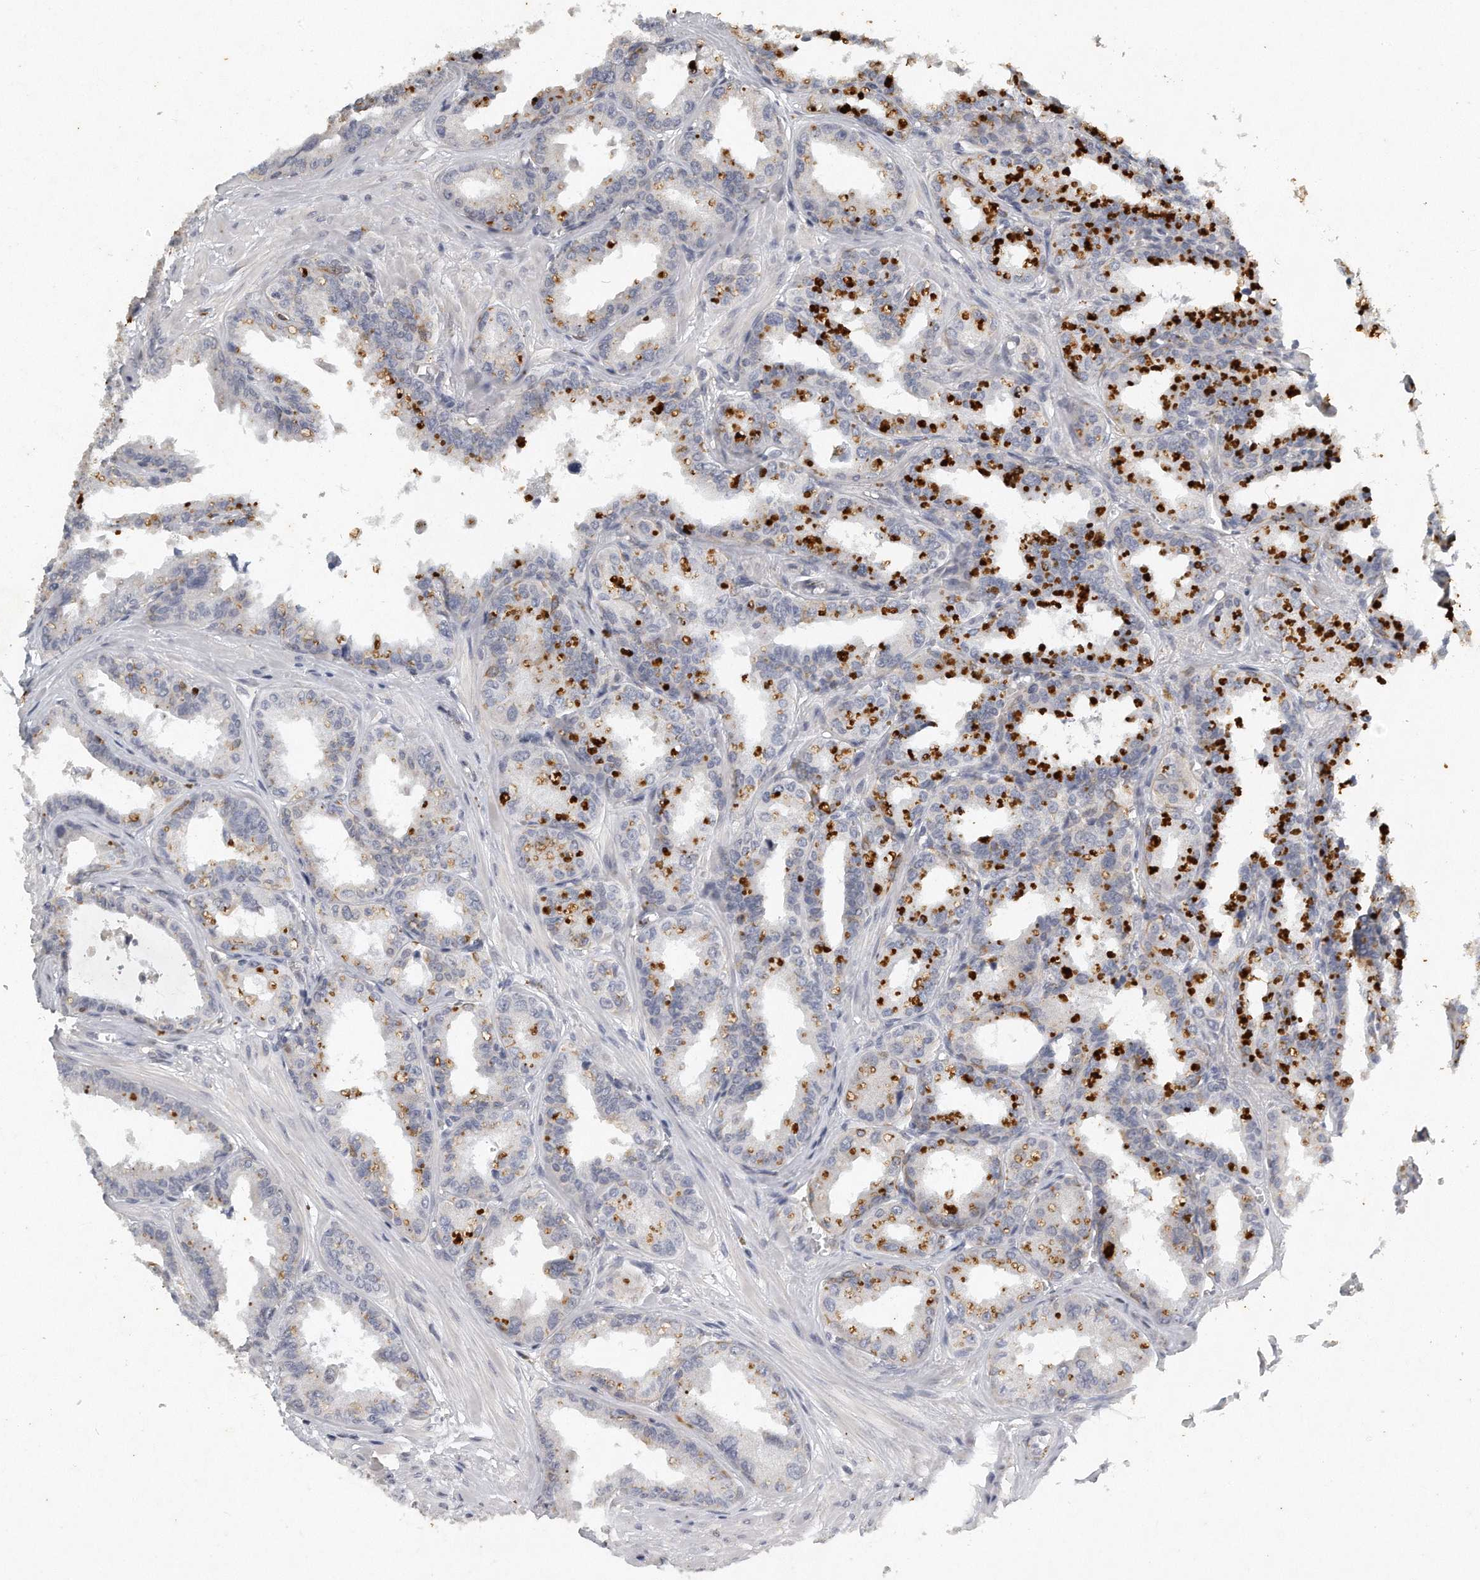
{"staining": {"intensity": "negative", "quantity": "none", "location": "none"}, "tissue": "seminal vesicle", "cell_type": "Glandular cells", "image_type": "normal", "snomed": [{"axis": "morphology", "description": "Normal tissue, NOS"}, {"axis": "topography", "description": "Prostate"}, {"axis": "topography", "description": "Seminal veicle"}], "caption": "A histopathology image of human seminal vesicle is negative for staining in glandular cells. Nuclei are stained in blue.", "gene": "CAMK1", "patient": {"sex": "male", "age": 51}}